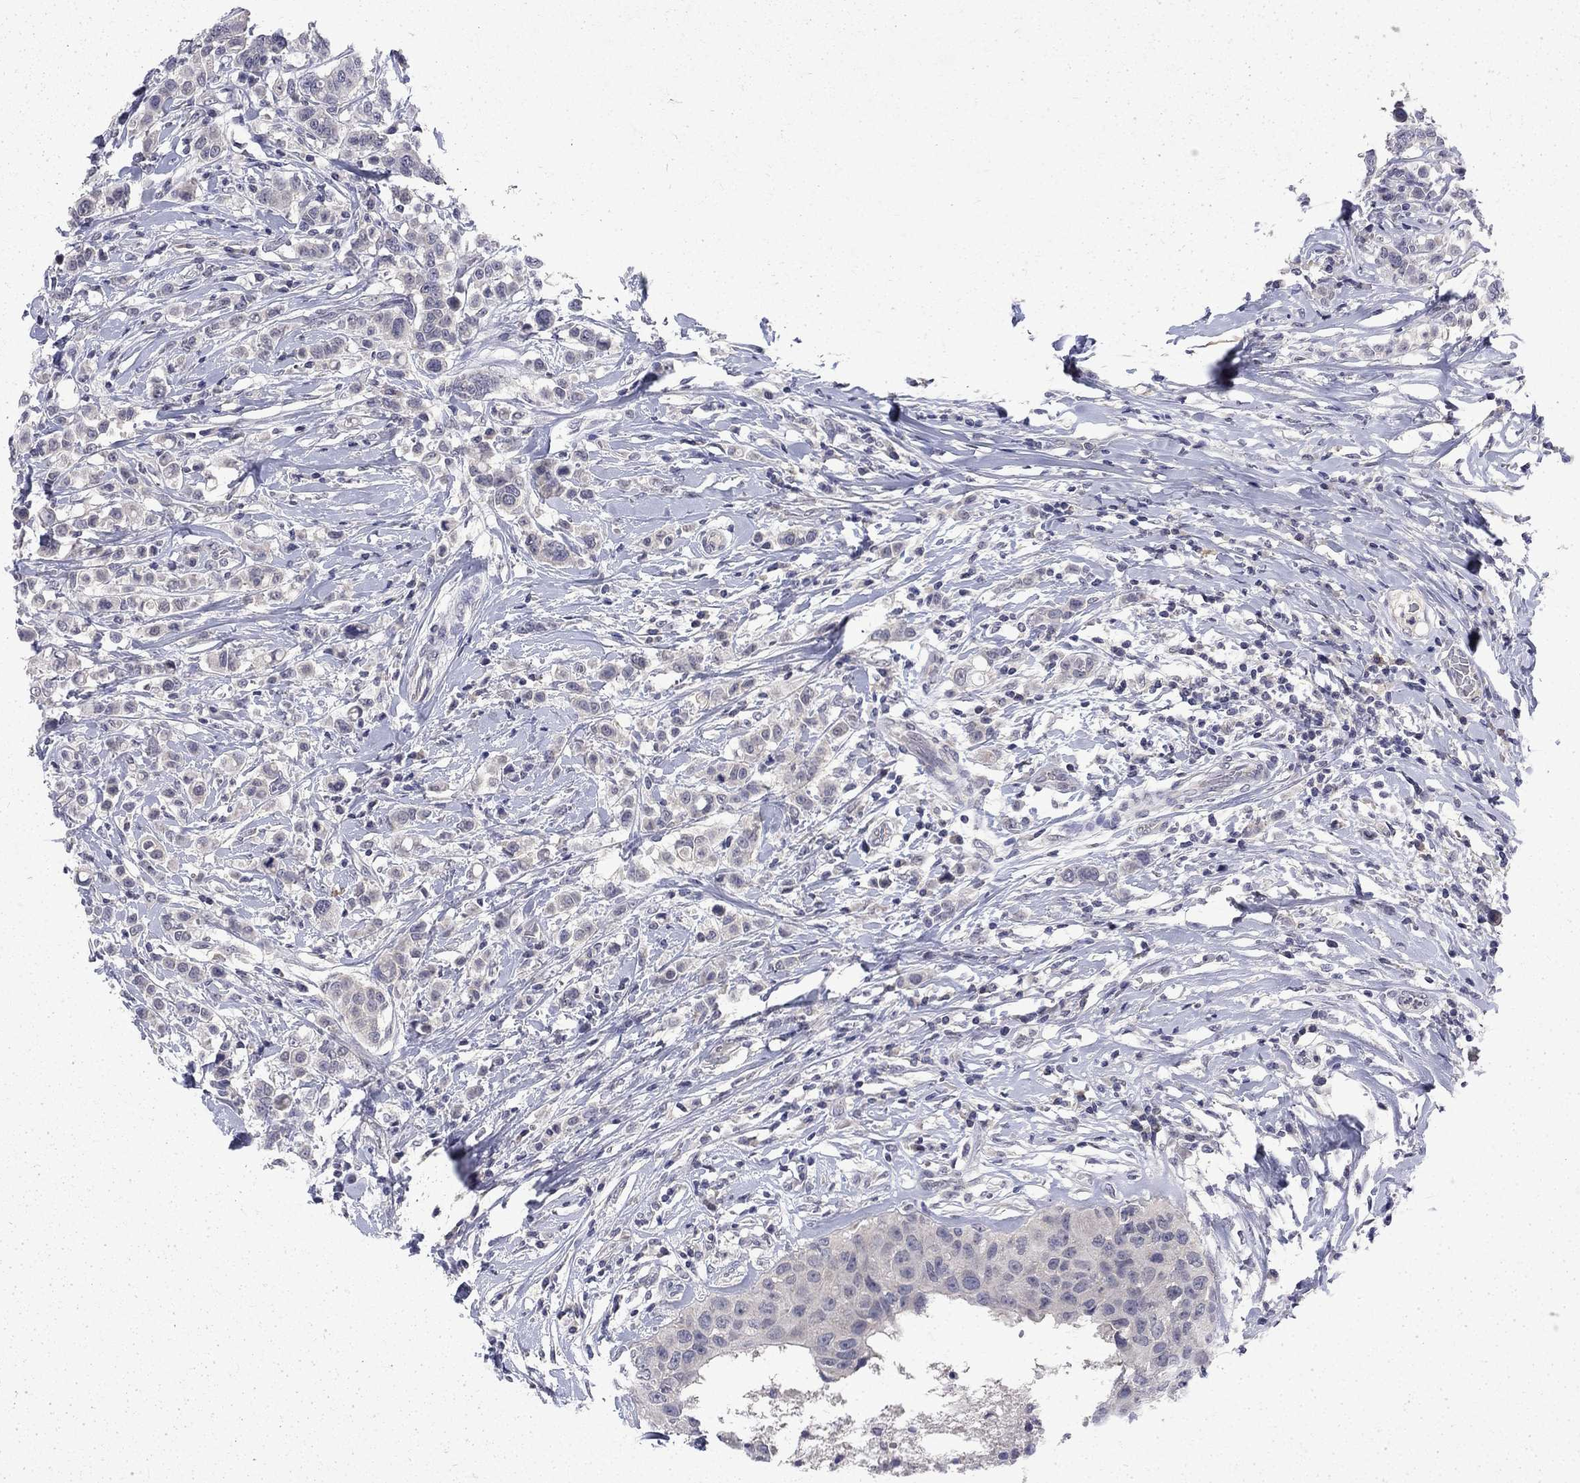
{"staining": {"intensity": "negative", "quantity": "none", "location": "none"}, "tissue": "breast cancer", "cell_type": "Tumor cells", "image_type": "cancer", "snomed": [{"axis": "morphology", "description": "Duct carcinoma"}, {"axis": "topography", "description": "Breast"}], "caption": "High power microscopy histopathology image of an immunohistochemistry (IHC) photomicrograph of infiltrating ductal carcinoma (breast), revealing no significant staining in tumor cells.", "gene": "CHAT", "patient": {"sex": "female", "age": 27}}